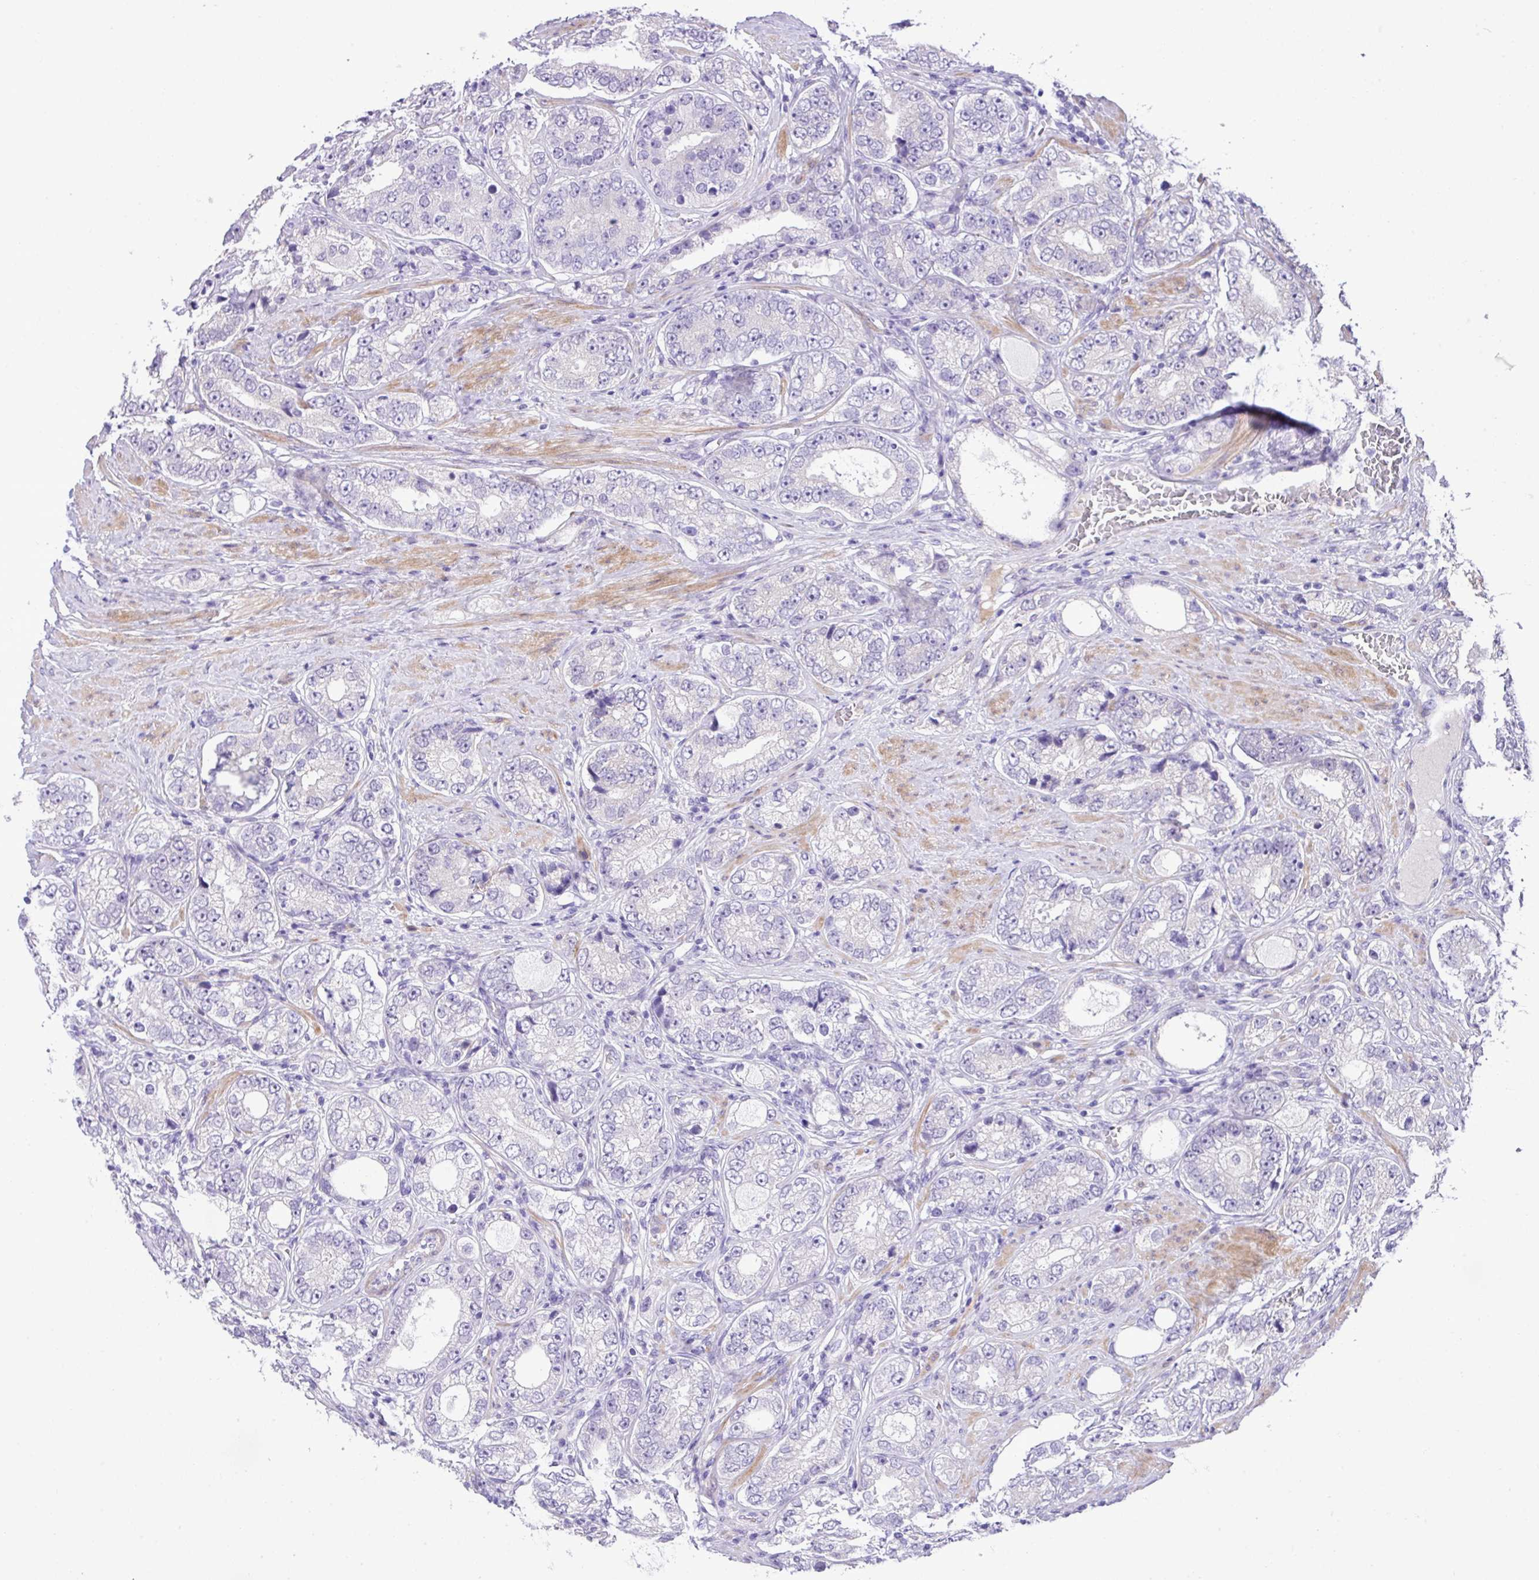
{"staining": {"intensity": "negative", "quantity": "none", "location": "none"}, "tissue": "prostate cancer", "cell_type": "Tumor cells", "image_type": "cancer", "snomed": [{"axis": "morphology", "description": "Adenocarcinoma, High grade"}, {"axis": "topography", "description": "Prostate"}], "caption": "Human prostate cancer (high-grade adenocarcinoma) stained for a protein using immunohistochemistry shows no positivity in tumor cells.", "gene": "YLPM1", "patient": {"sex": "male", "age": 56}}